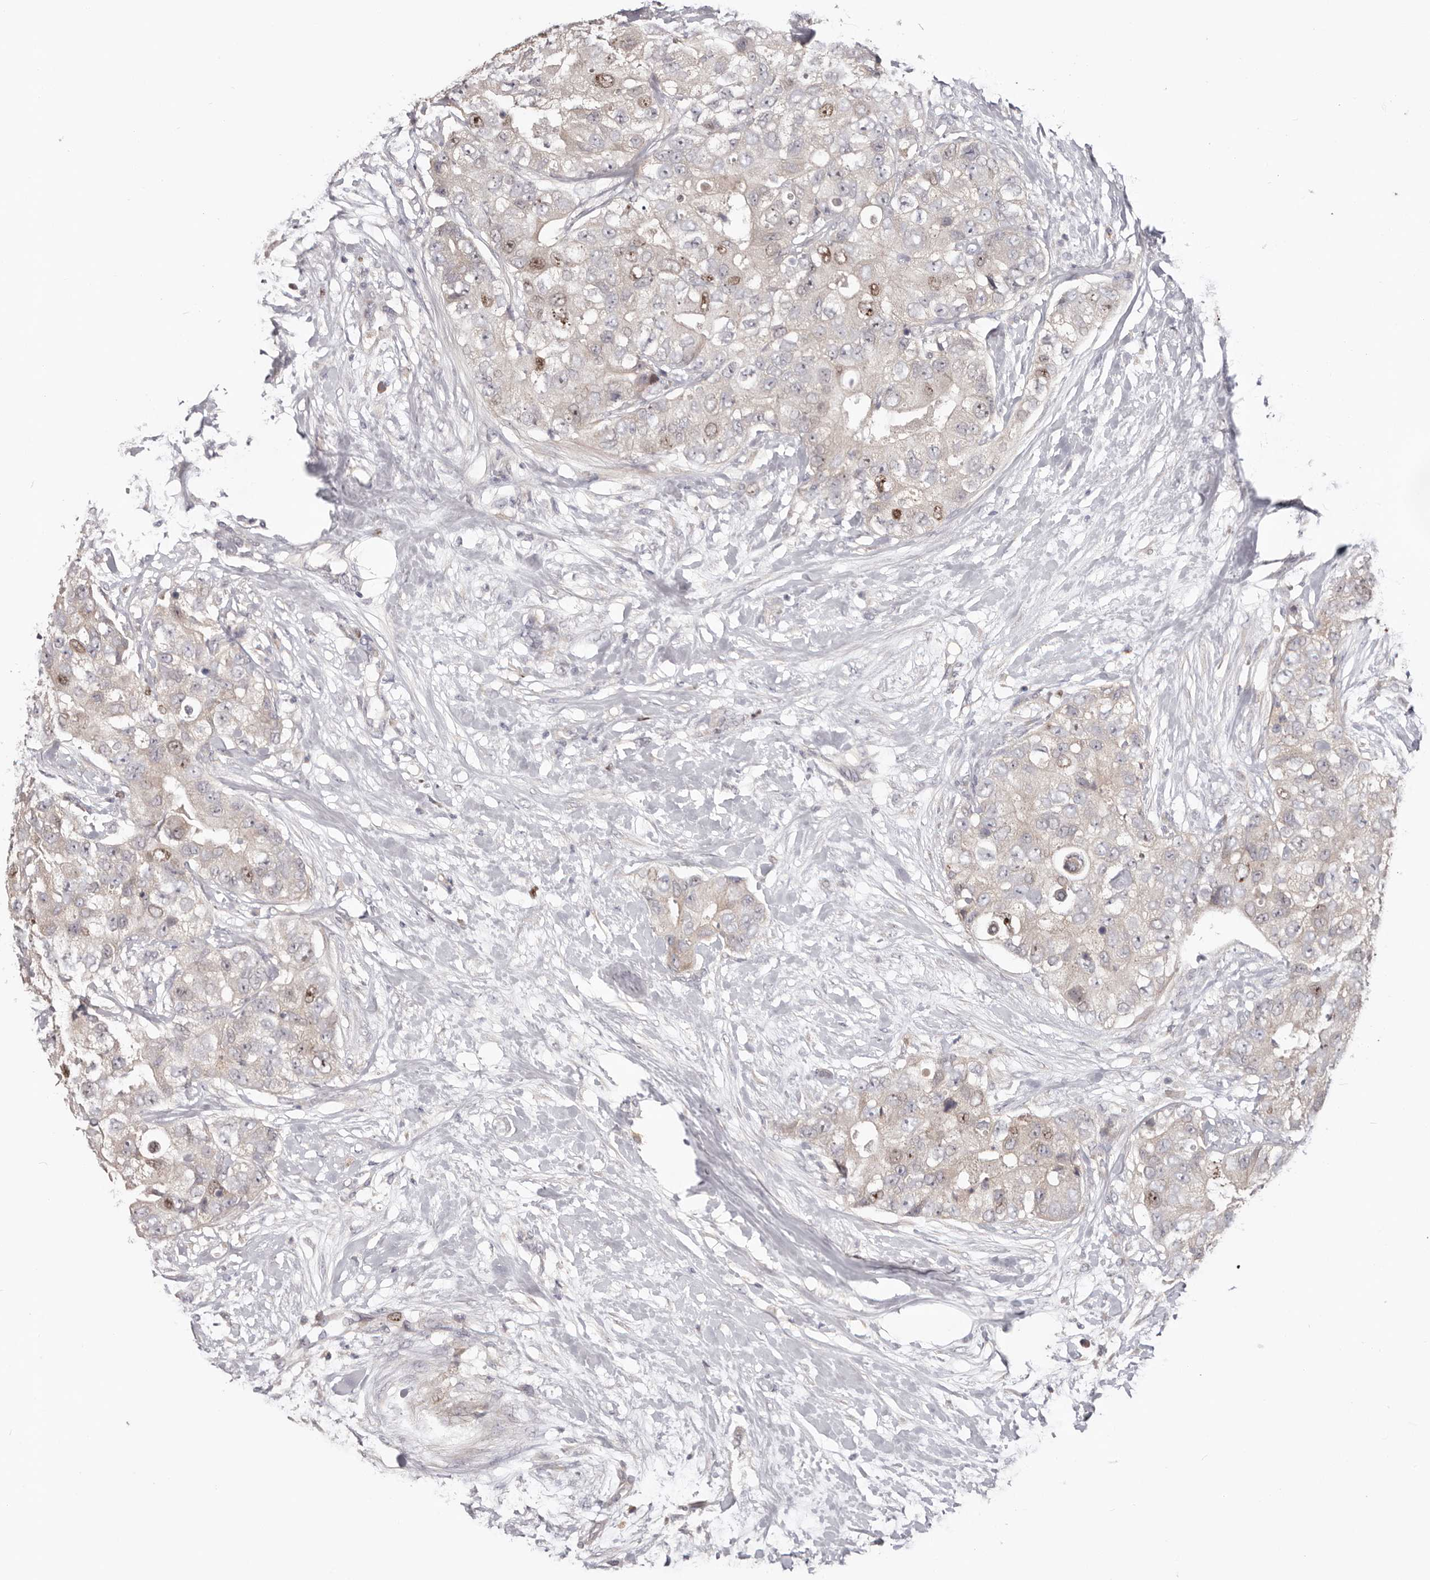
{"staining": {"intensity": "moderate", "quantity": "<25%", "location": "nuclear"}, "tissue": "breast cancer", "cell_type": "Tumor cells", "image_type": "cancer", "snomed": [{"axis": "morphology", "description": "Duct carcinoma"}, {"axis": "topography", "description": "Breast"}], "caption": "Brown immunohistochemical staining in human breast infiltrating ductal carcinoma demonstrates moderate nuclear staining in approximately <25% of tumor cells.", "gene": "CCDC190", "patient": {"sex": "female", "age": 62}}